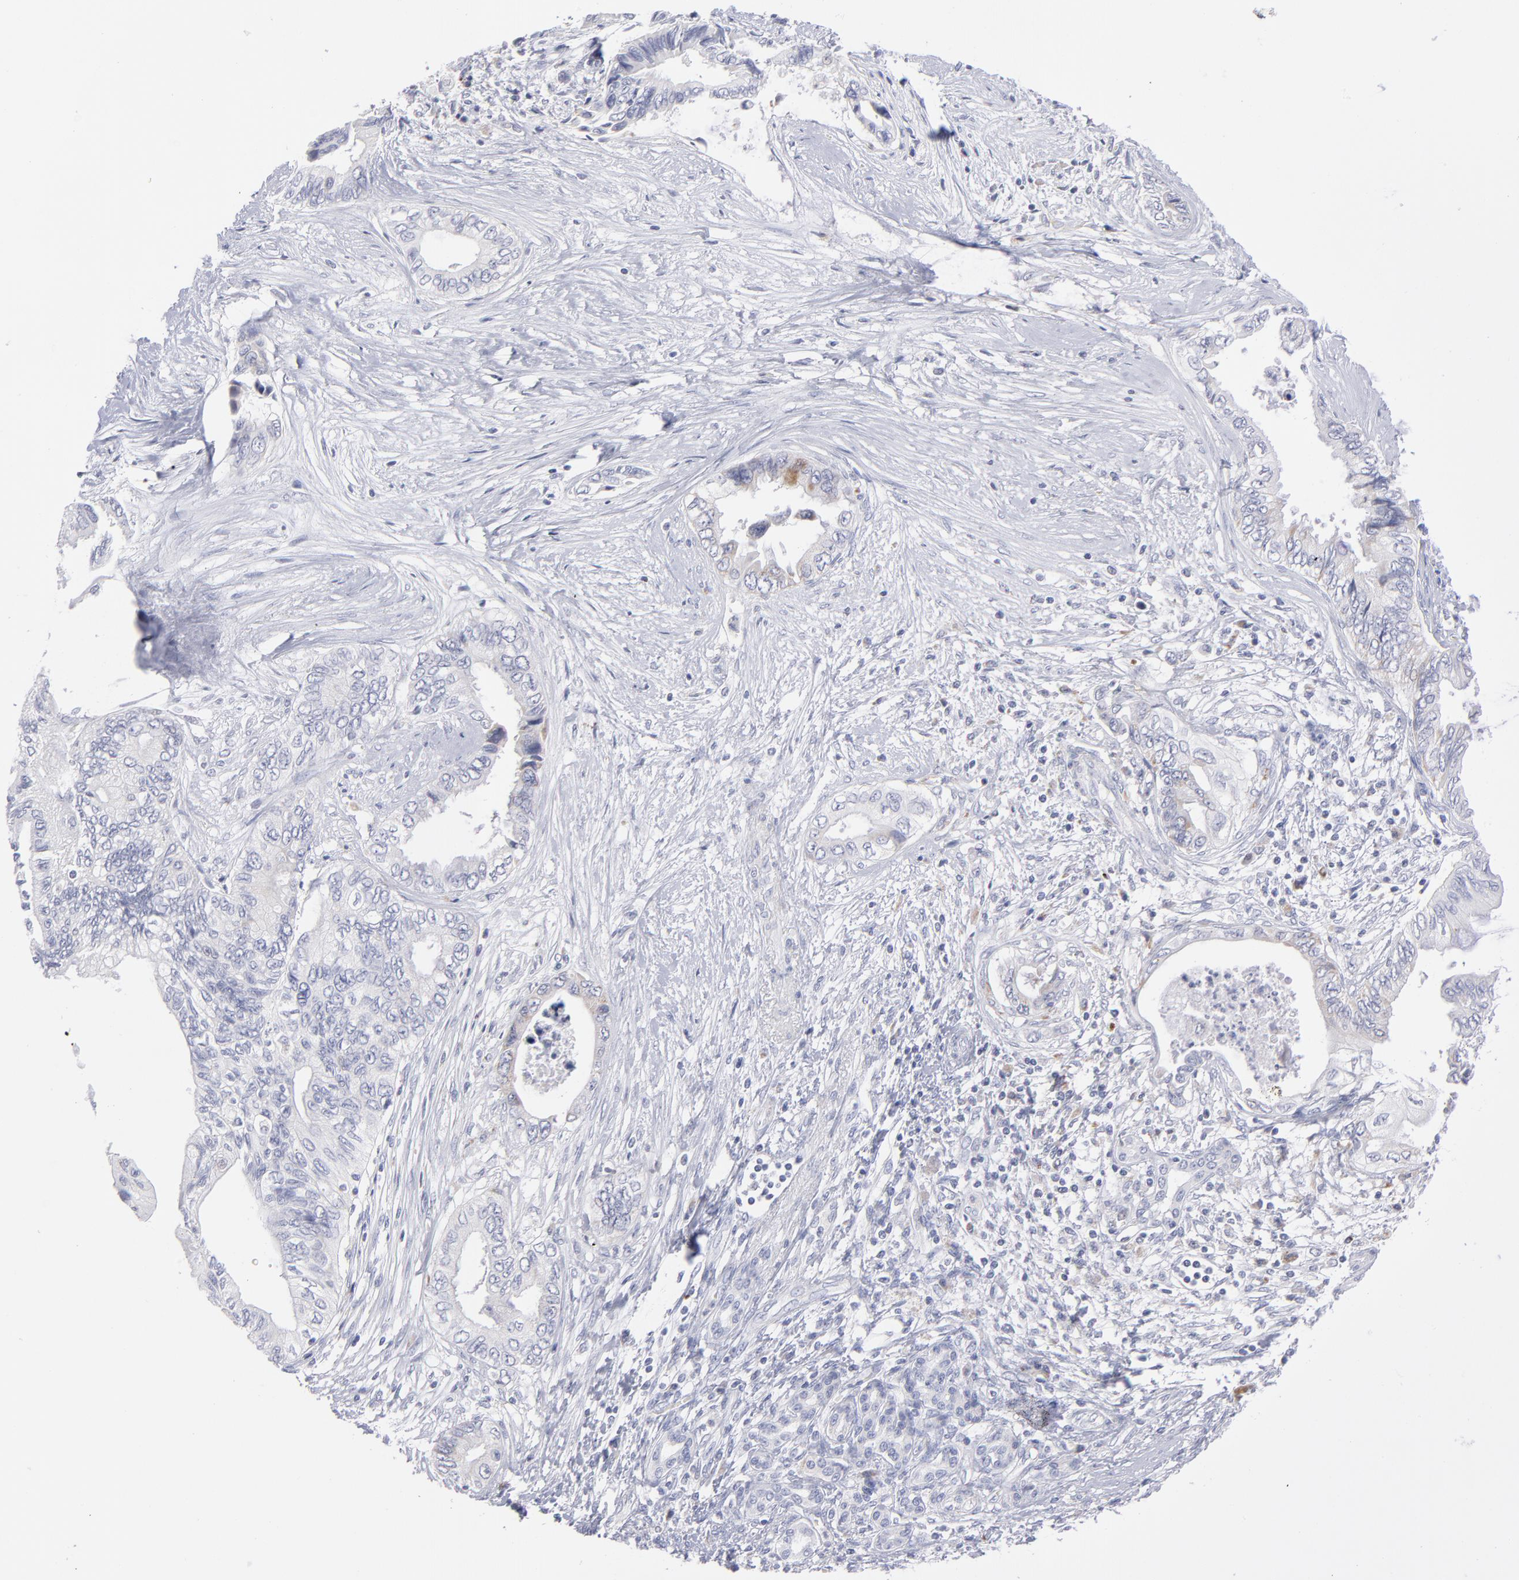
{"staining": {"intensity": "negative", "quantity": "none", "location": "none"}, "tissue": "pancreatic cancer", "cell_type": "Tumor cells", "image_type": "cancer", "snomed": [{"axis": "morphology", "description": "Adenocarcinoma, NOS"}, {"axis": "topography", "description": "Pancreas"}], "caption": "Immunohistochemical staining of human pancreatic adenocarcinoma demonstrates no significant positivity in tumor cells.", "gene": "MTHFD2", "patient": {"sex": "female", "age": 66}}